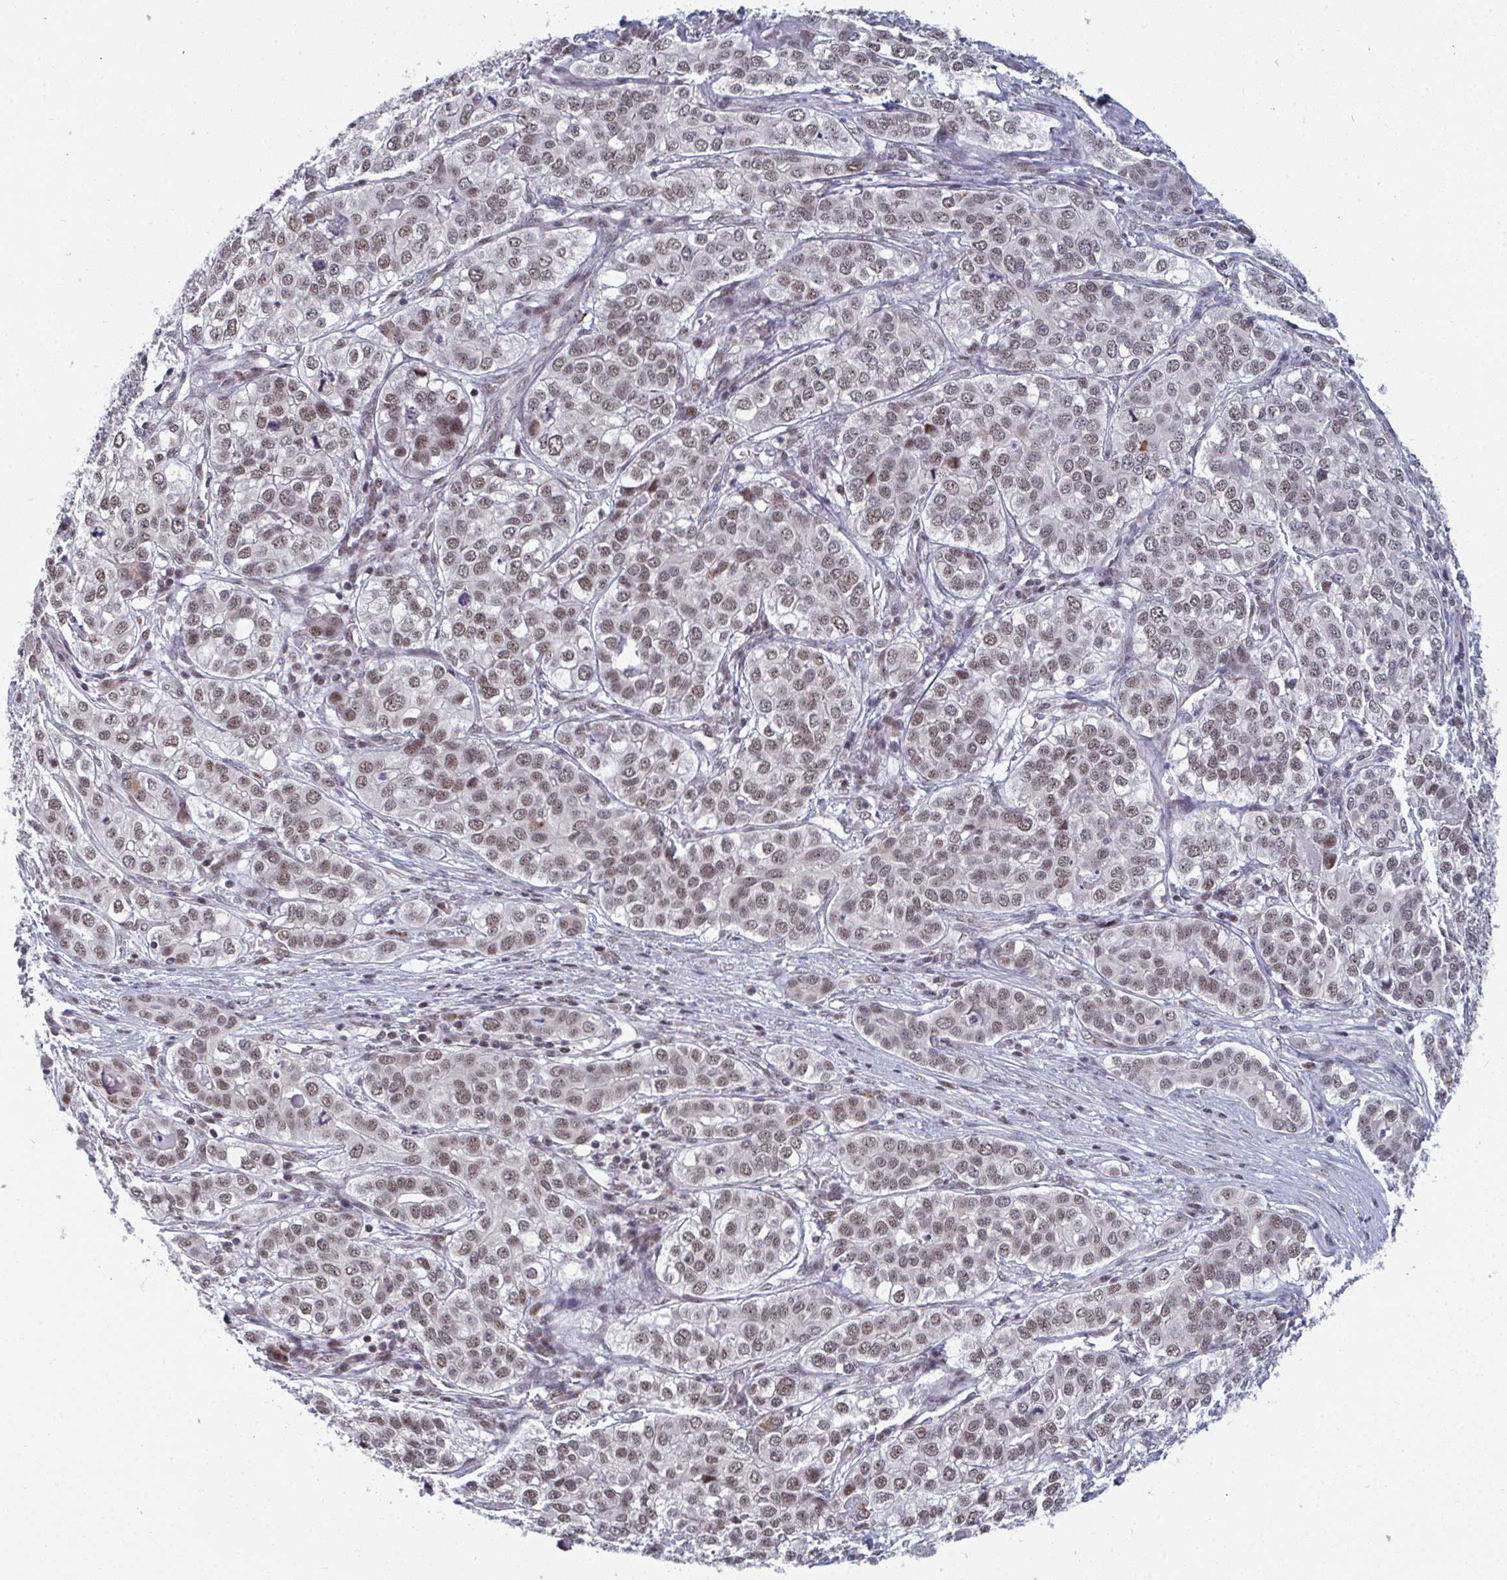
{"staining": {"intensity": "moderate", "quantity": ">75%", "location": "nuclear"}, "tissue": "liver cancer", "cell_type": "Tumor cells", "image_type": "cancer", "snomed": [{"axis": "morphology", "description": "Cholangiocarcinoma"}, {"axis": "topography", "description": "Liver"}], "caption": "This image reveals immunohistochemistry staining of human liver cancer (cholangiocarcinoma), with medium moderate nuclear staining in about >75% of tumor cells.", "gene": "ATF1", "patient": {"sex": "male", "age": 56}}